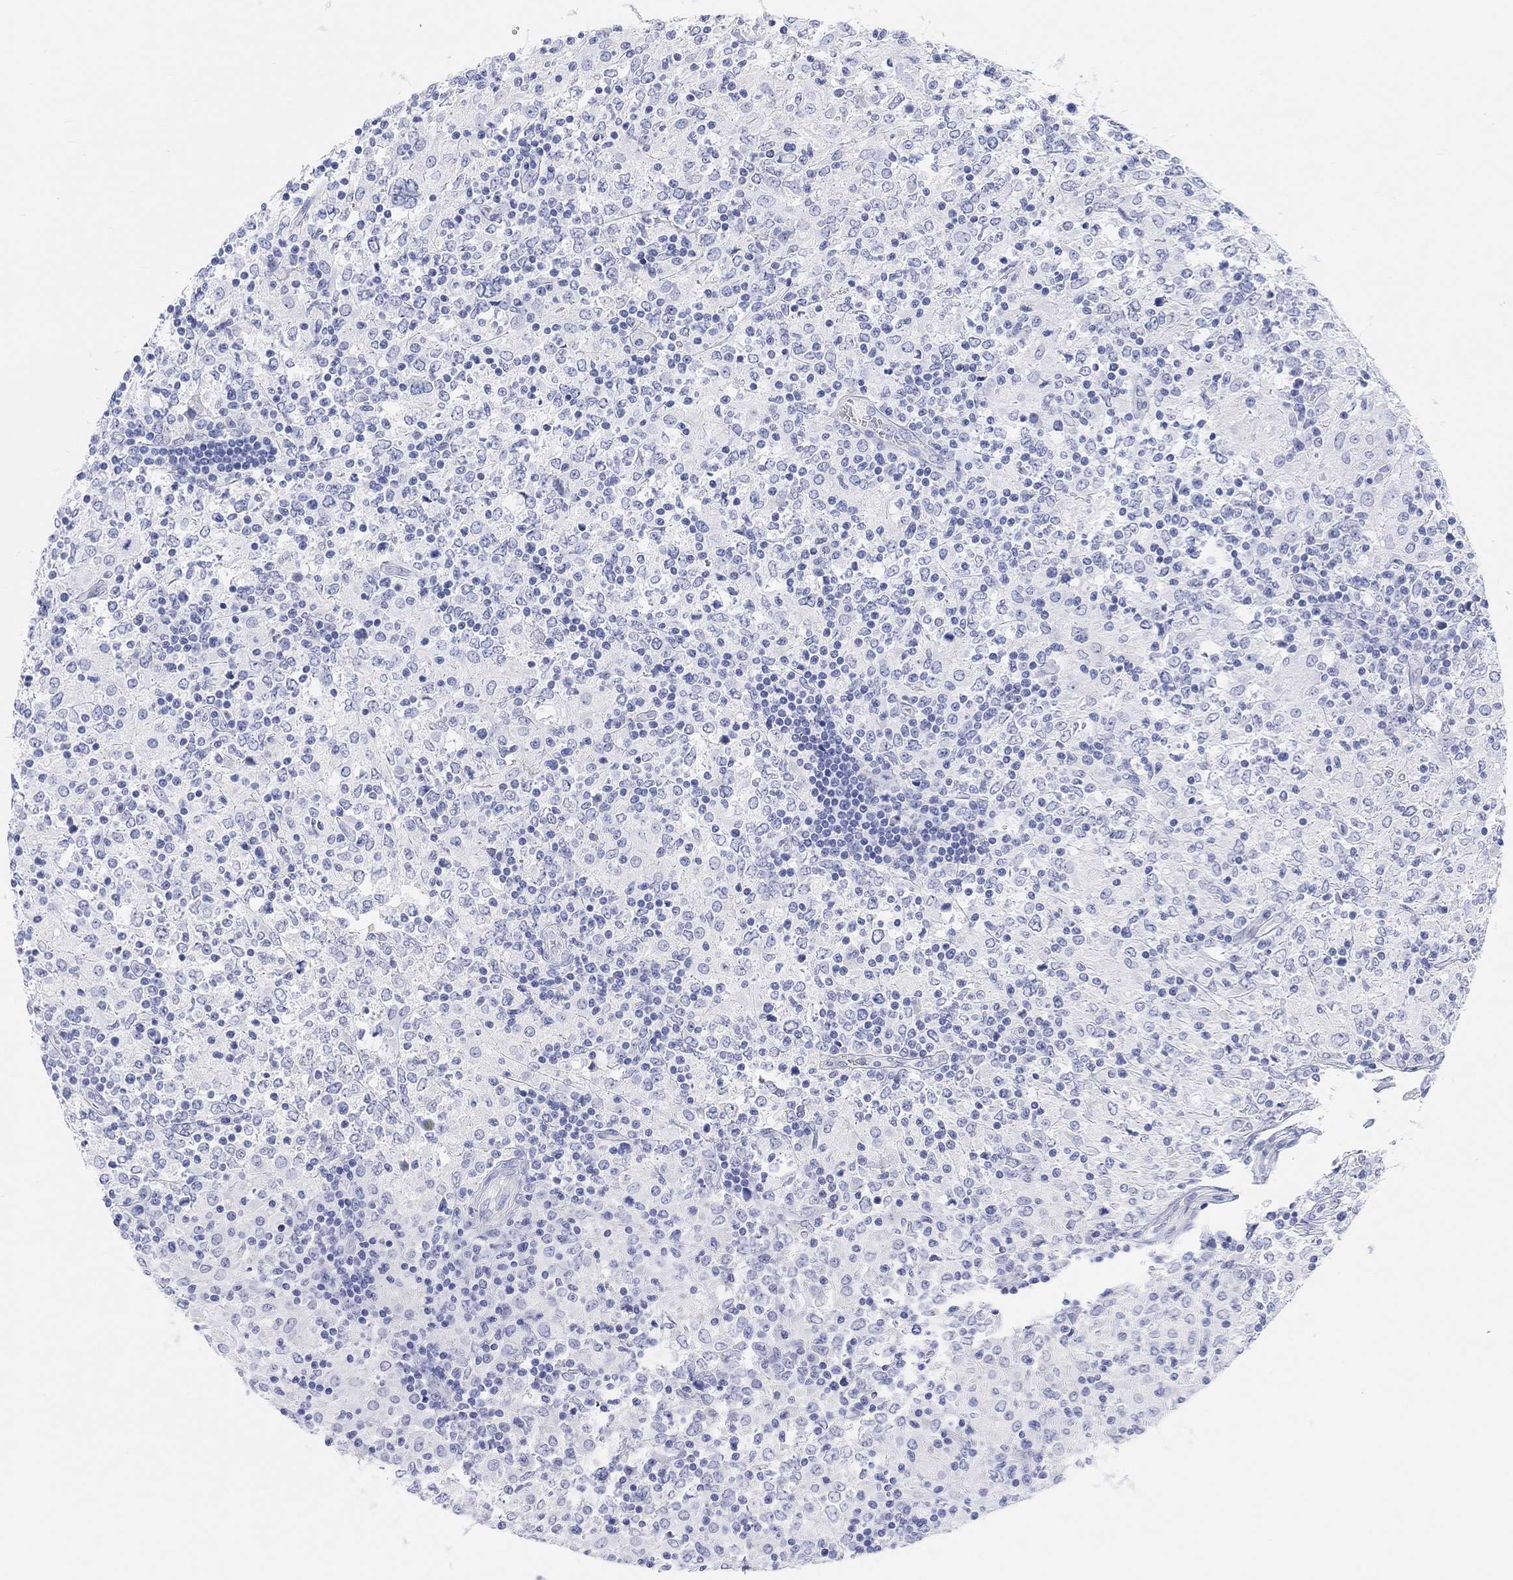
{"staining": {"intensity": "negative", "quantity": "none", "location": "none"}, "tissue": "lymphoma", "cell_type": "Tumor cells", "image_type": "cancer", "snomed": [{"axis": "morphology", "description": "Malignant lymphoma, non-Hodgkin's type, High grade"}, {"axis": "topography", "description": "Lymph node"}], "caption": "Immunohistochemistry of human high-grade malignant lymphoma, non-Hodgkin's type reveals no expression in tumor cells.", "gene": "XIRP2", "patient": {"sex": "female", "age": 84}}